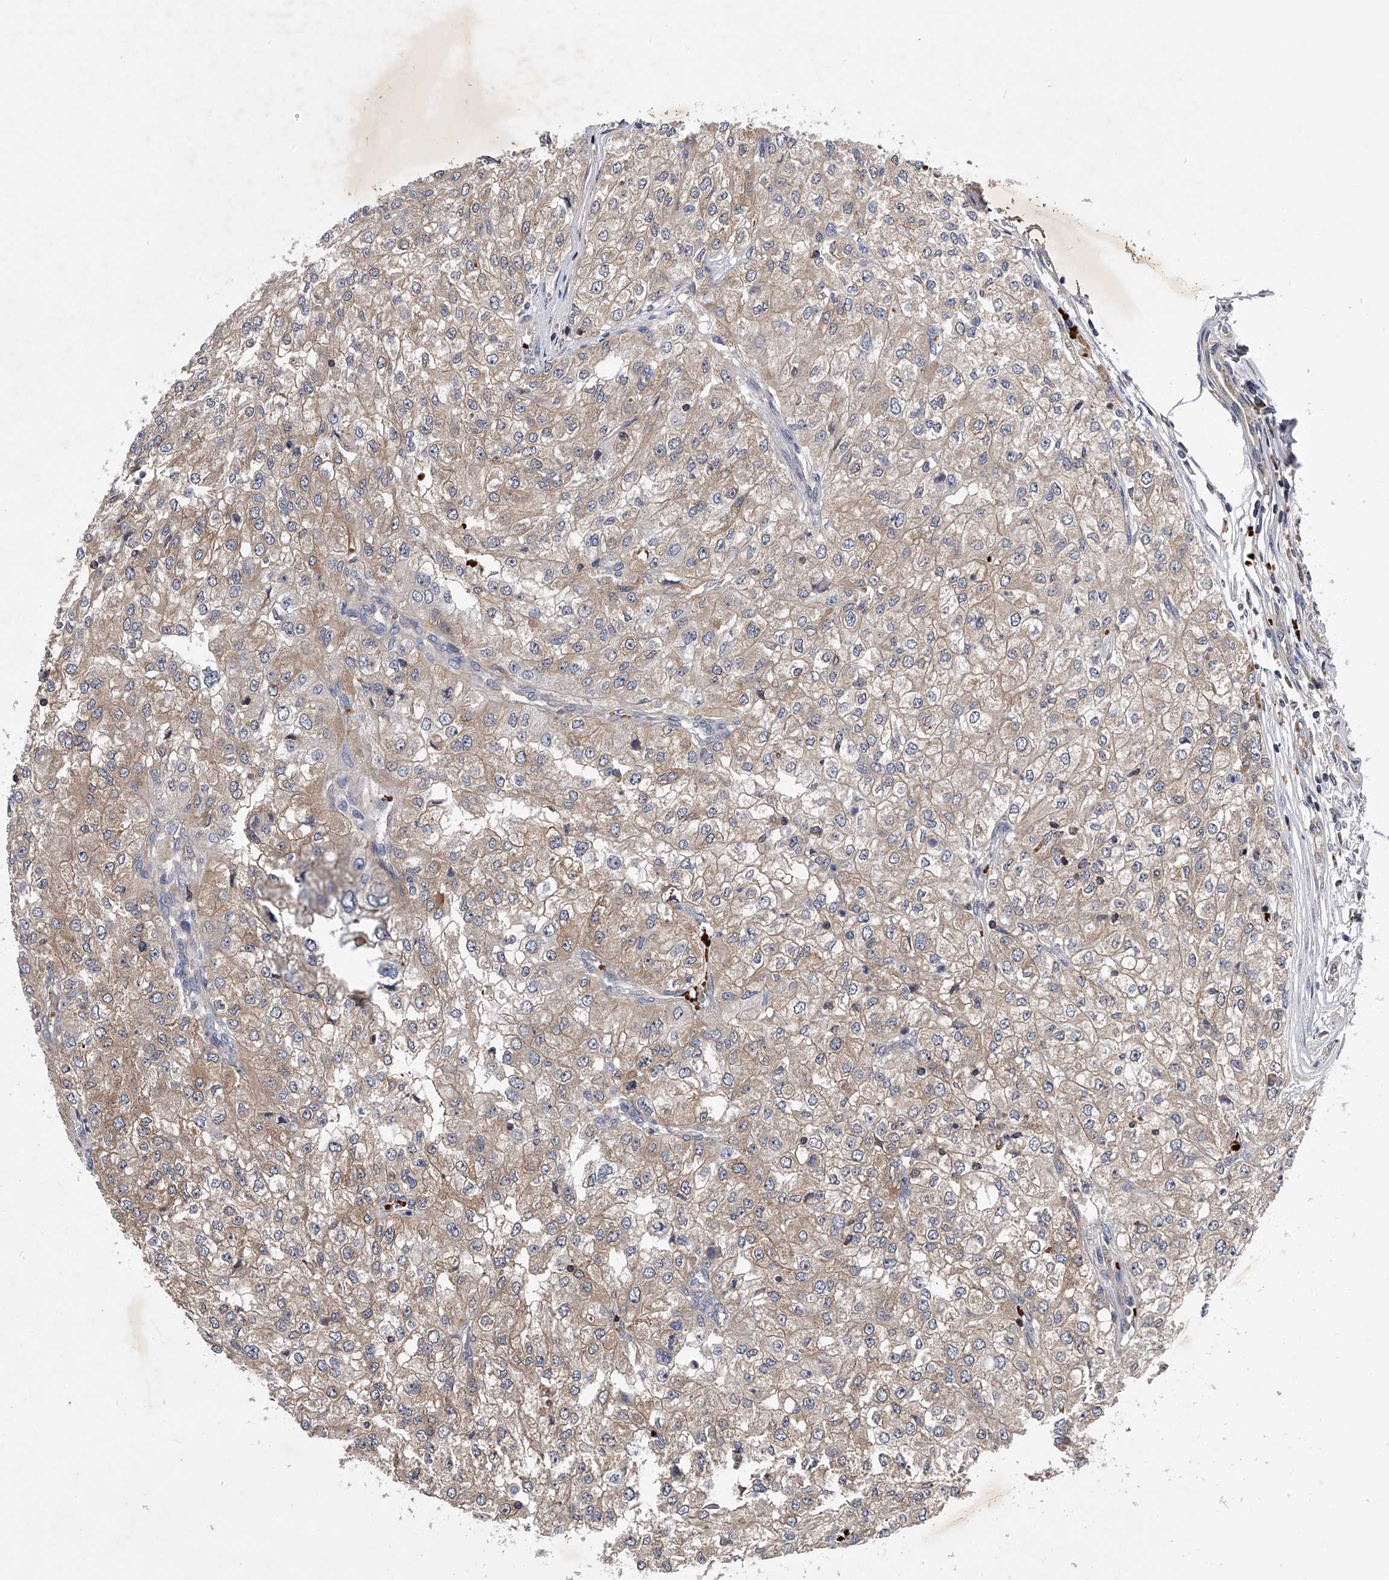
{"staining": {"intensity": "weak", "quantity": "<25%", "location": "cytoplasmic/membranous"}, "tissue": "renal cancer", "cell_type": "Tumor cells", "image_type": "cancer", "snomed": [{"axis": "morphology", "description": "Adenocarcinoma, NOS"}, {"axis": "topography", "description": "Kidney"}], "caption": "Adenocarcinoma (renal) stained for a protein using immunohistochemistry (IHC) displays no positivity tumor cells.", "gene": "ZNF30", "patient": {"sex": "female", "age": 54}}